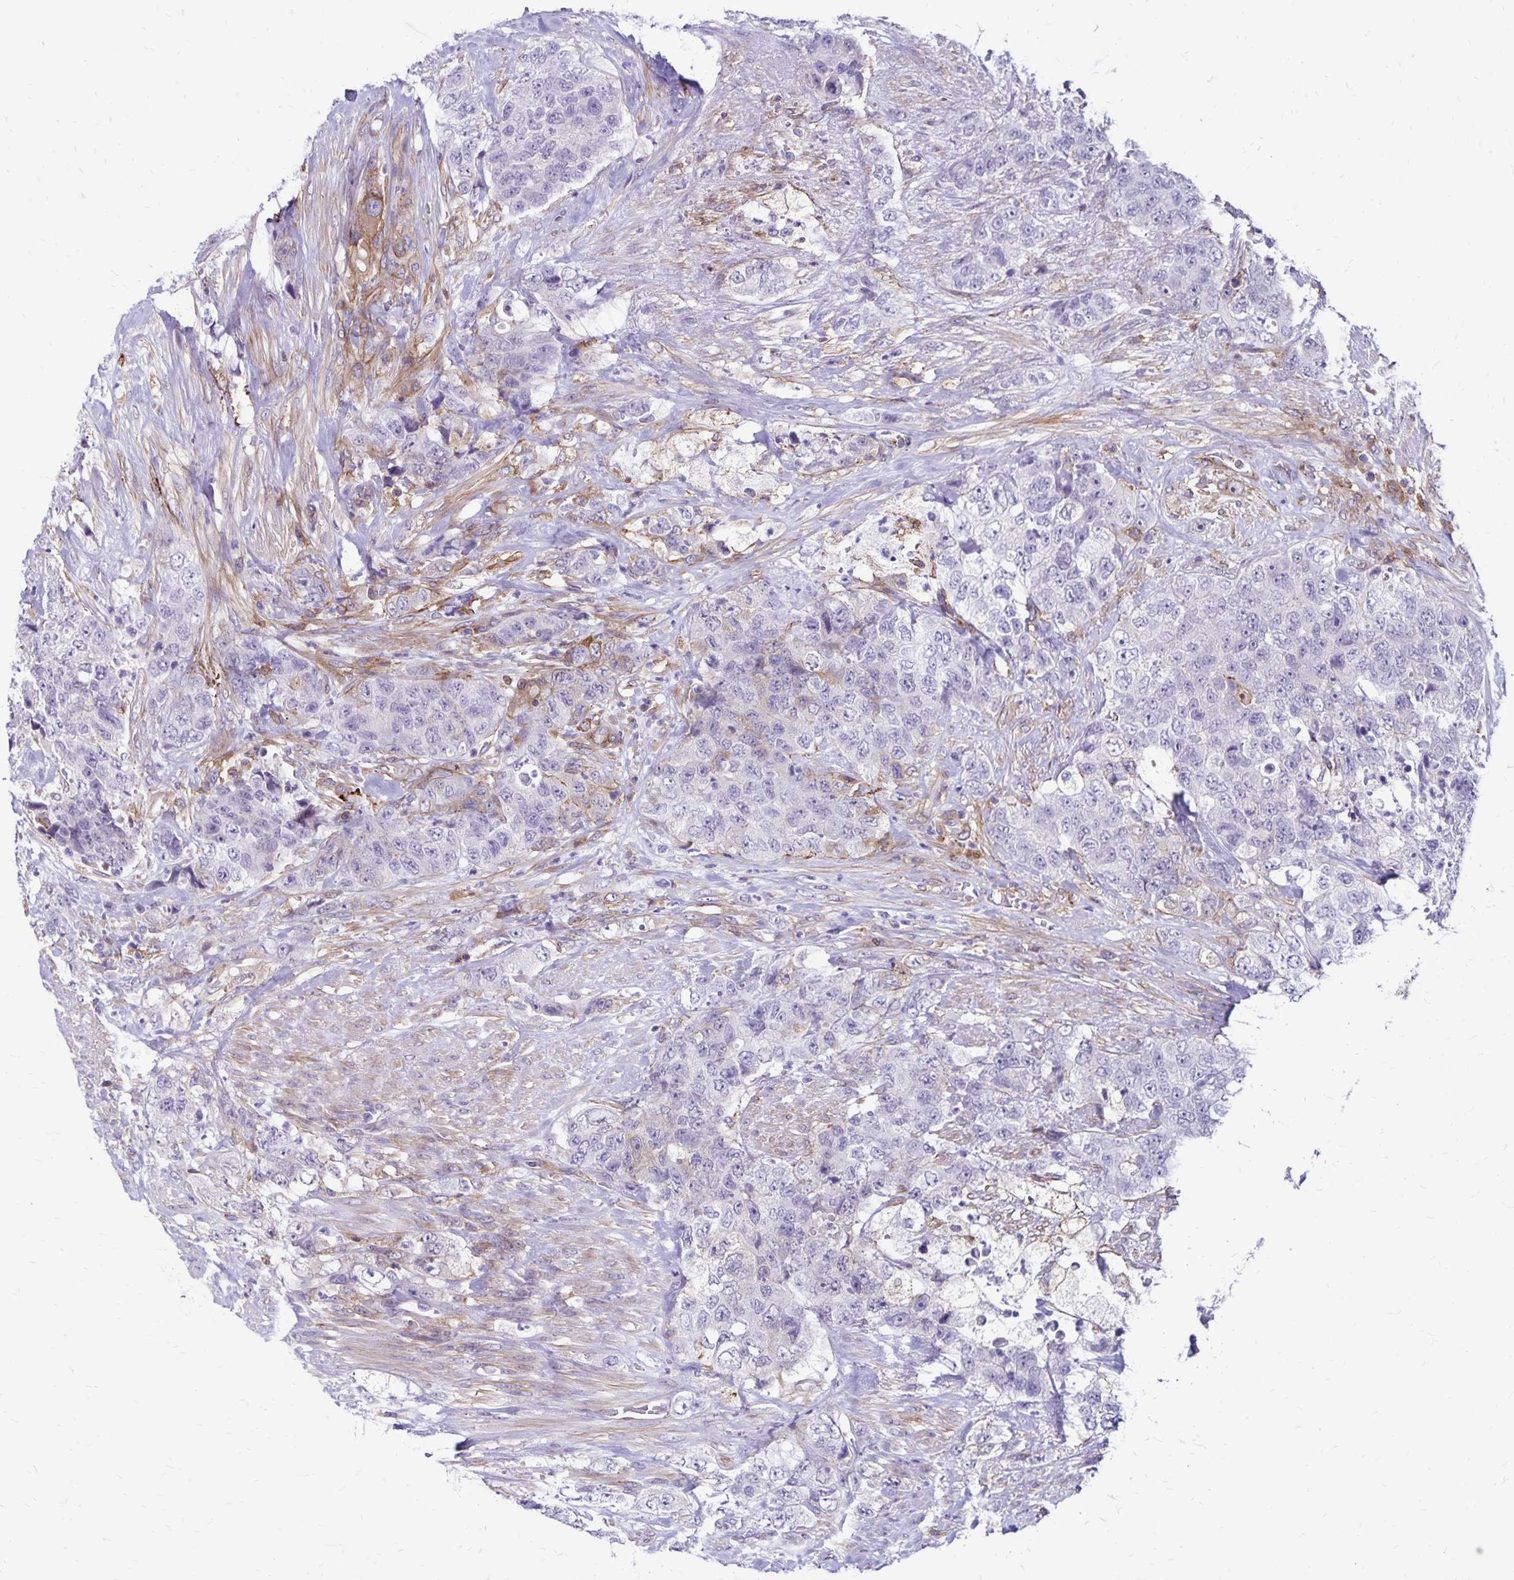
{"staining": {"intensity": "negative", "quantity": "none", "location": "none"}, "tissue": "urothelial cancer", "cell_type": "Tumor cells", "image_type": "cancer", "snomed": [{"axis": "morphology", "description": "Urothelial carcinoma, High grade"}, {"axis": "topography", "description": "Urinary bladder"}], "caption": "An immunohistochemistry photomicrograph of urothelial cancer is shown. There is no staining in tumor cells of urothelial cancer.", "gene": "TNS3", "patient": {"sex": "female", "age": 78}}